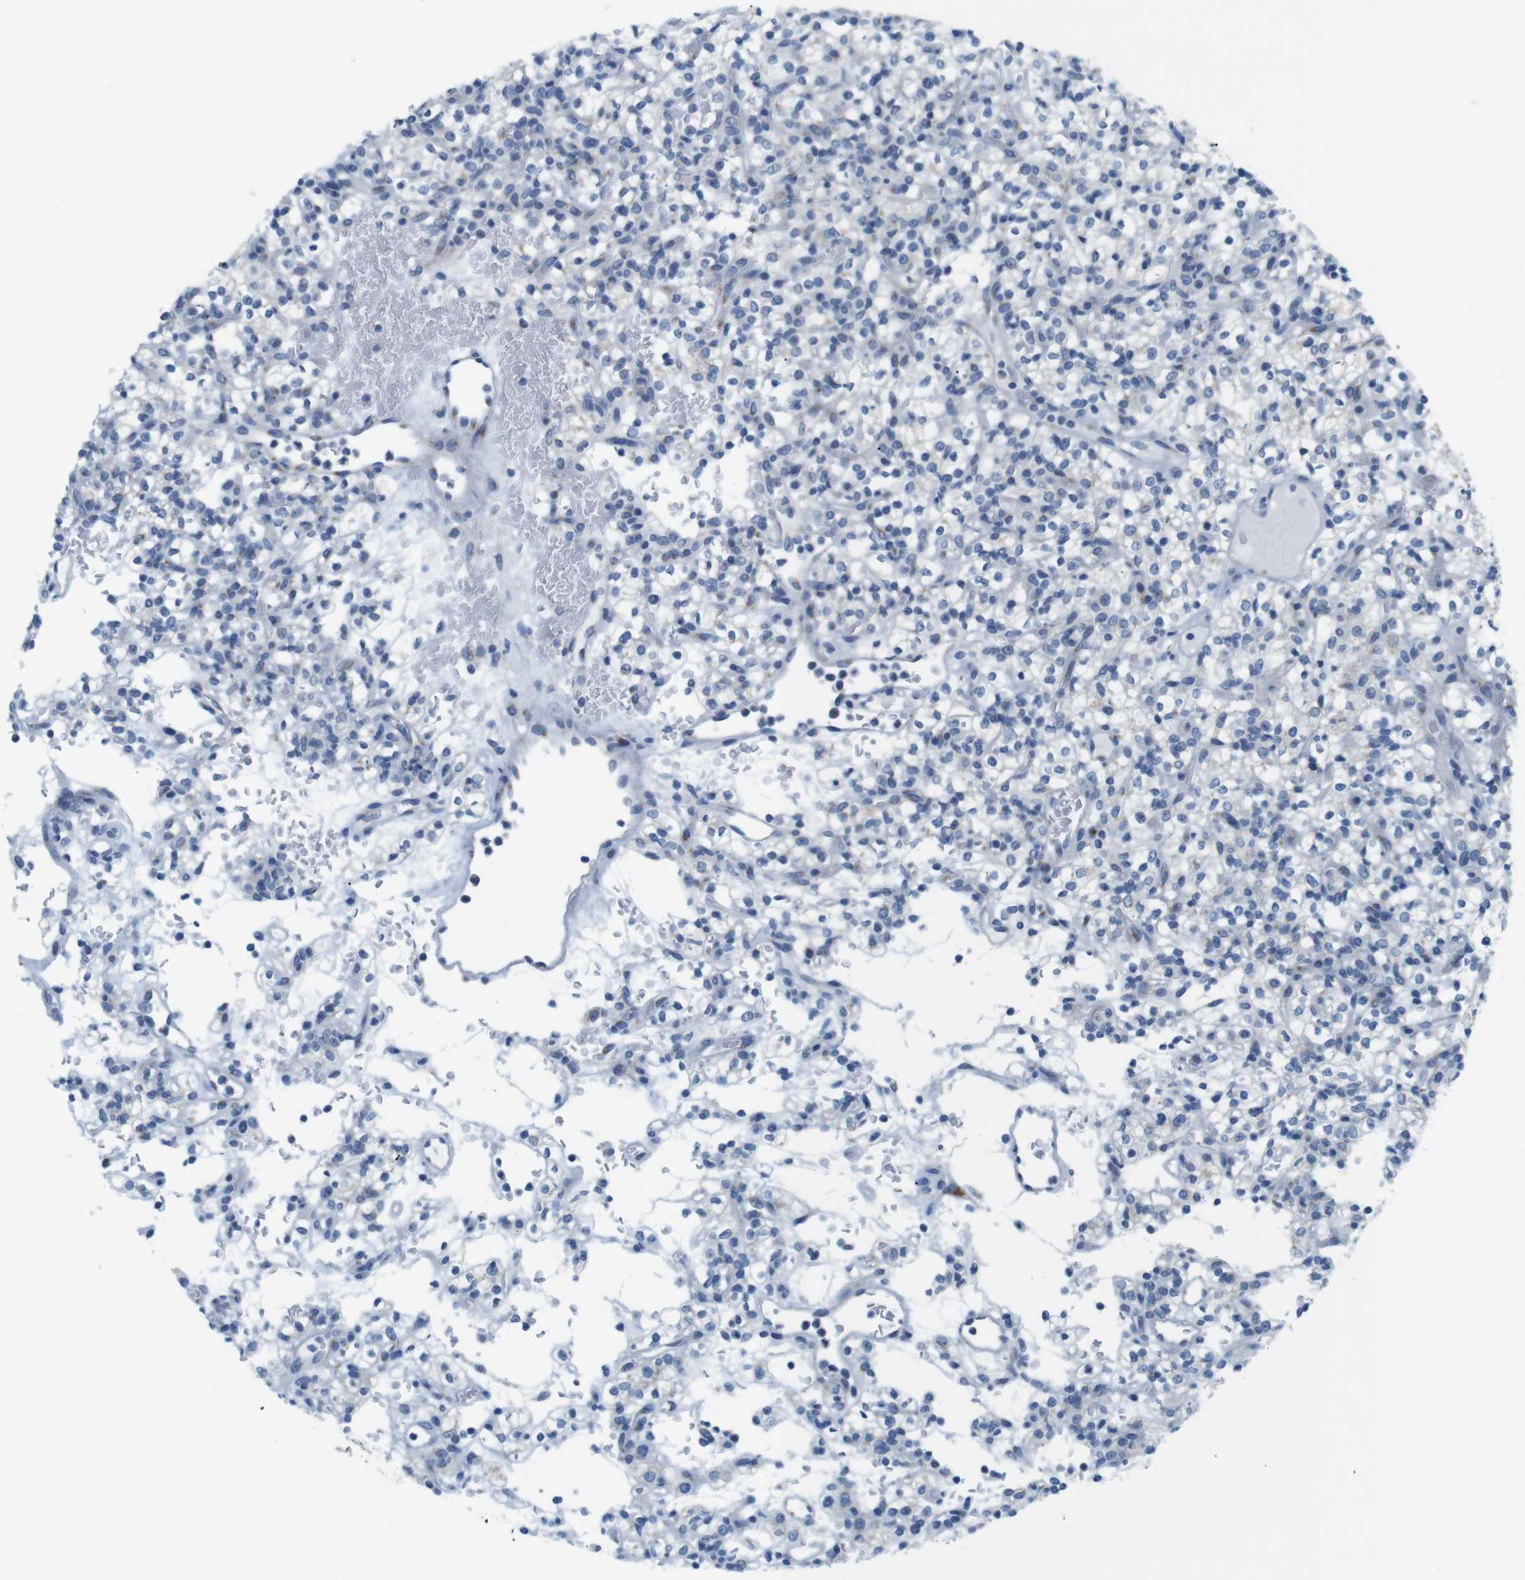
{"staining": {"intensity": "negative", "quantity": "none", "location": "none"}, "tissue": "renal cancer", "cell_type": "Tumor cells", "image_type": "cancer", "snomed": [{"axis": "morphology", "description": "Normal tissue, NOS"}, {"axis": "morphology", "description": "Adenocarcinoma, NOS"}, {"axis": "topography", "description": "Kidney"}], "caption": "Human renal cancer (adenocarcinoma) stained for a protein using IHC exhibits no positivity in tumor cells.", "gene": "GOLGA2", "patient": {"sex": "female", "age": 72}}